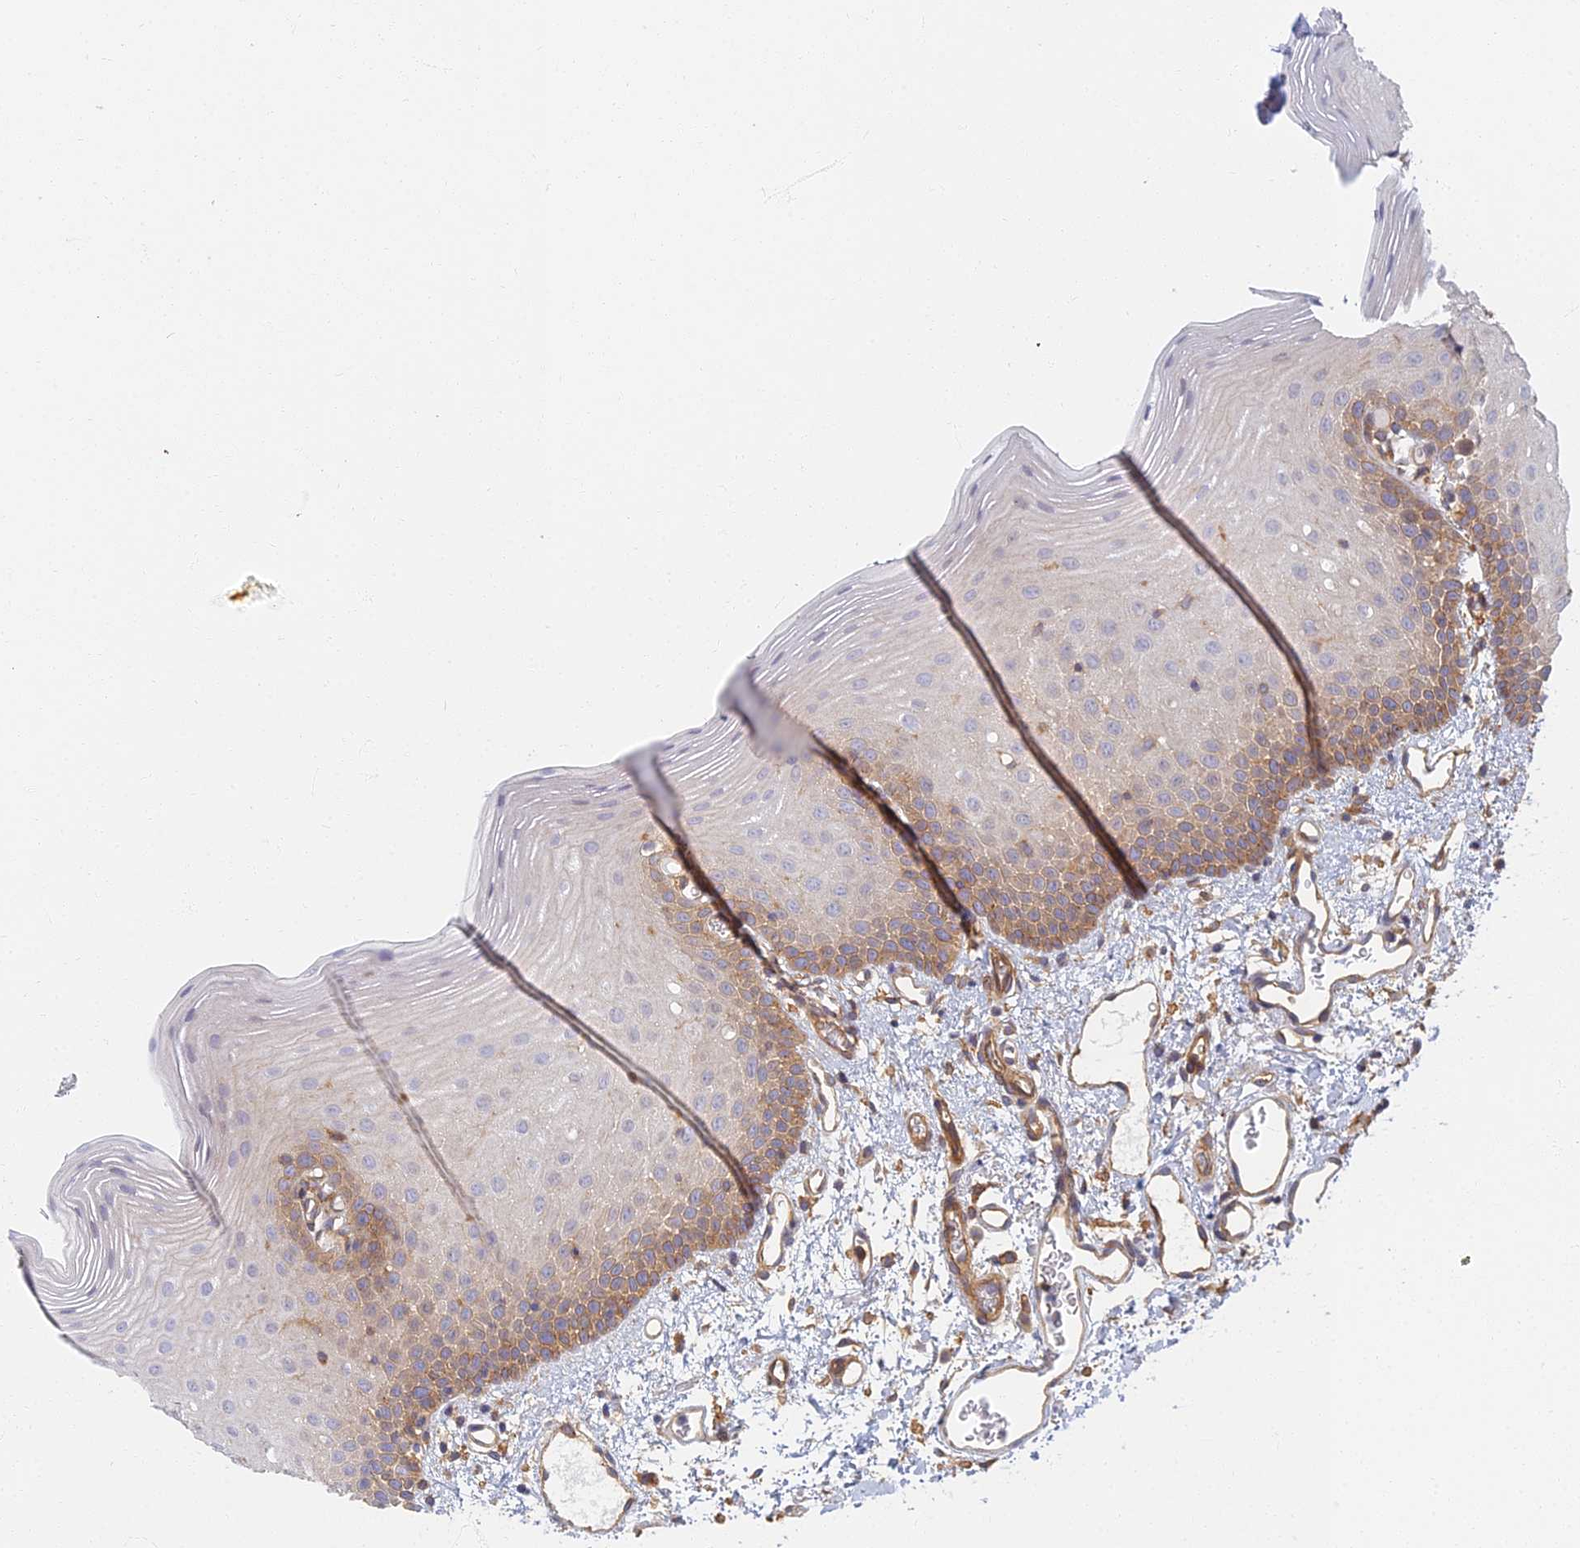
{"staining": {"intensity": "moderate", "quantity": ">75%", "location": "cytoplasmic/membranous"}, "tissue": "oral mucosa", "cell_type": "Squamous epithelial cells", "image_type": "normal", "snomed": [{"axis": "morphology", "description": "Normal tissue, NOS"}, {"axis": "topography", "description": "Oral tissue"}], "caption": "A brown stain highlights moderate cytoplasmic/membranous expression of a protein in squamous epithelial cells of benign oral mucosa. The staining is performed using DAB brown chromogen to label protein expression. The nuclei are counter-stained blue using hematoxylin.", "gene": "RBSN", "patient": {"sex": "female", "age": 70}}